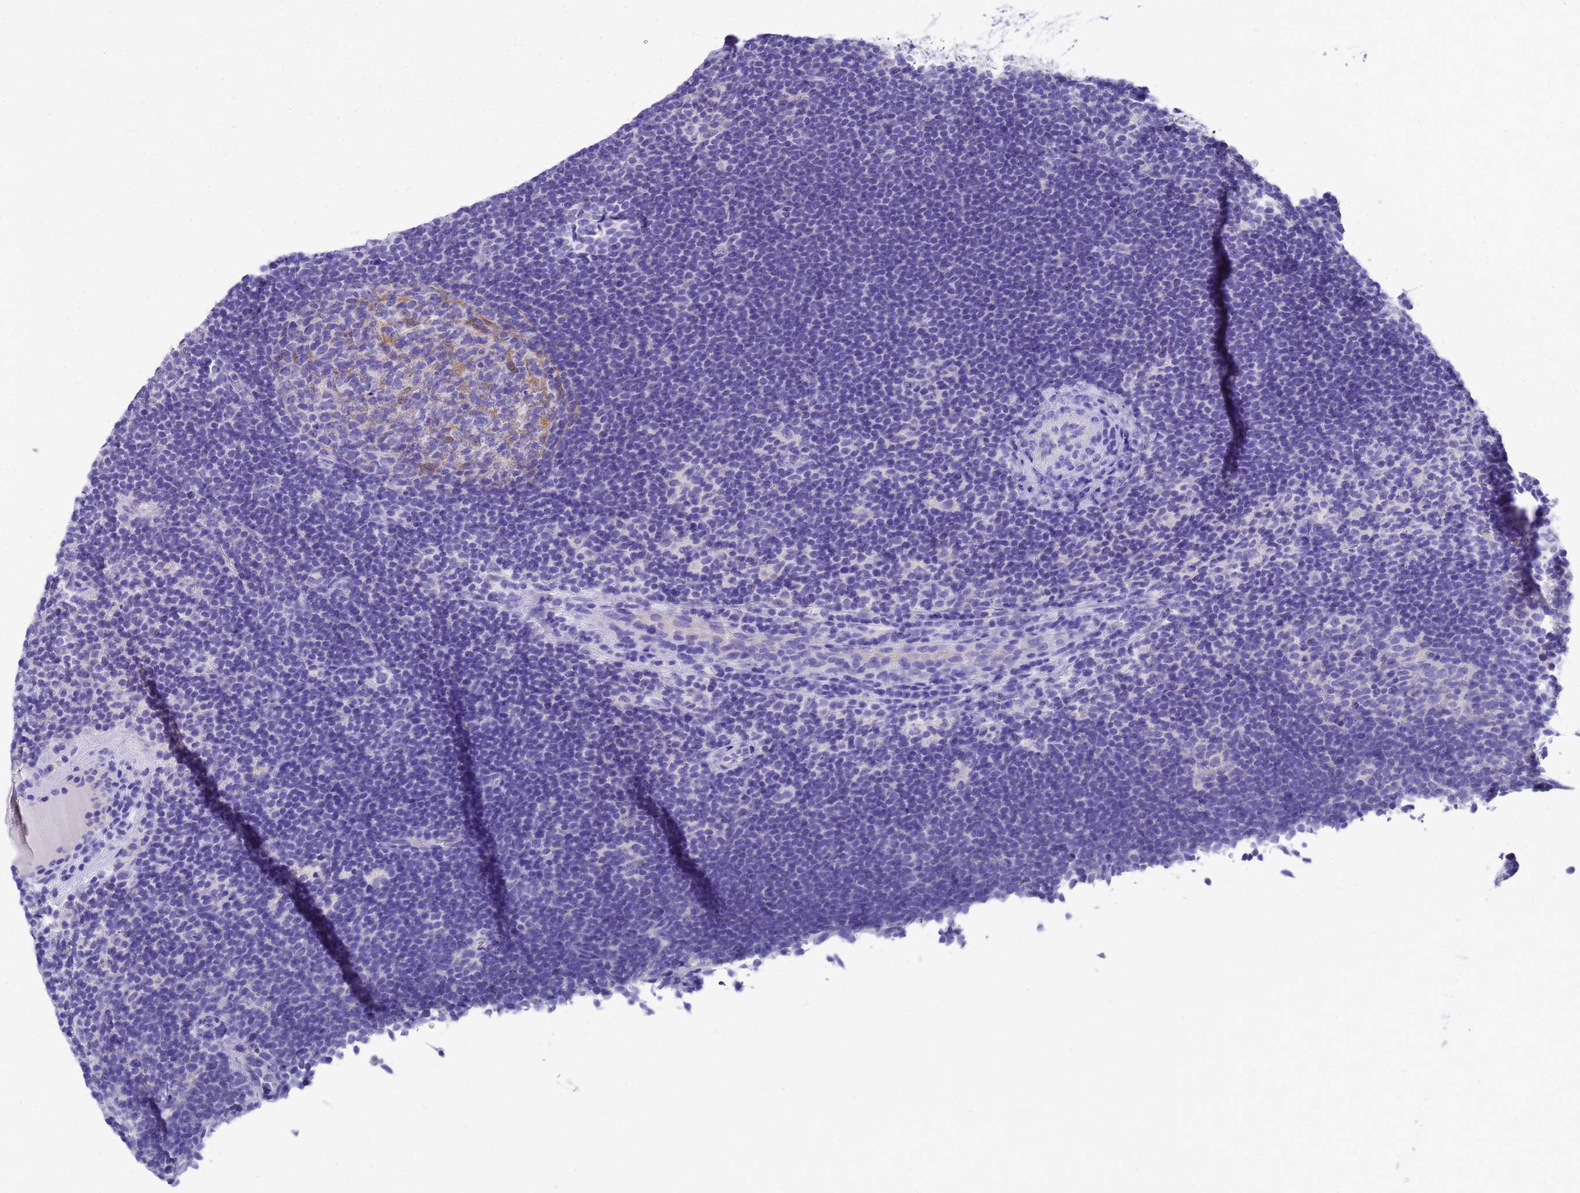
{"staining": {"intensity": "negative", "quantity": "none", "location": "none"}, "tissue": "lymphoma", "cell_type": "Tumor cells", "image_type": "cancer", "snomed": [{"axis": "morphology", "description": "Hodgkin's disease, NOS"}, {"axis": "topography", "description": "Lymph node"}], "caption": "There is no significant staining in tumor cells of lymphoma. The staining is performed using DAB brown chromogen with nuclei counter-stained in using hematoxylin.", "gene": "MS4A13", "patient": {"sex": "female", "age": 57}}